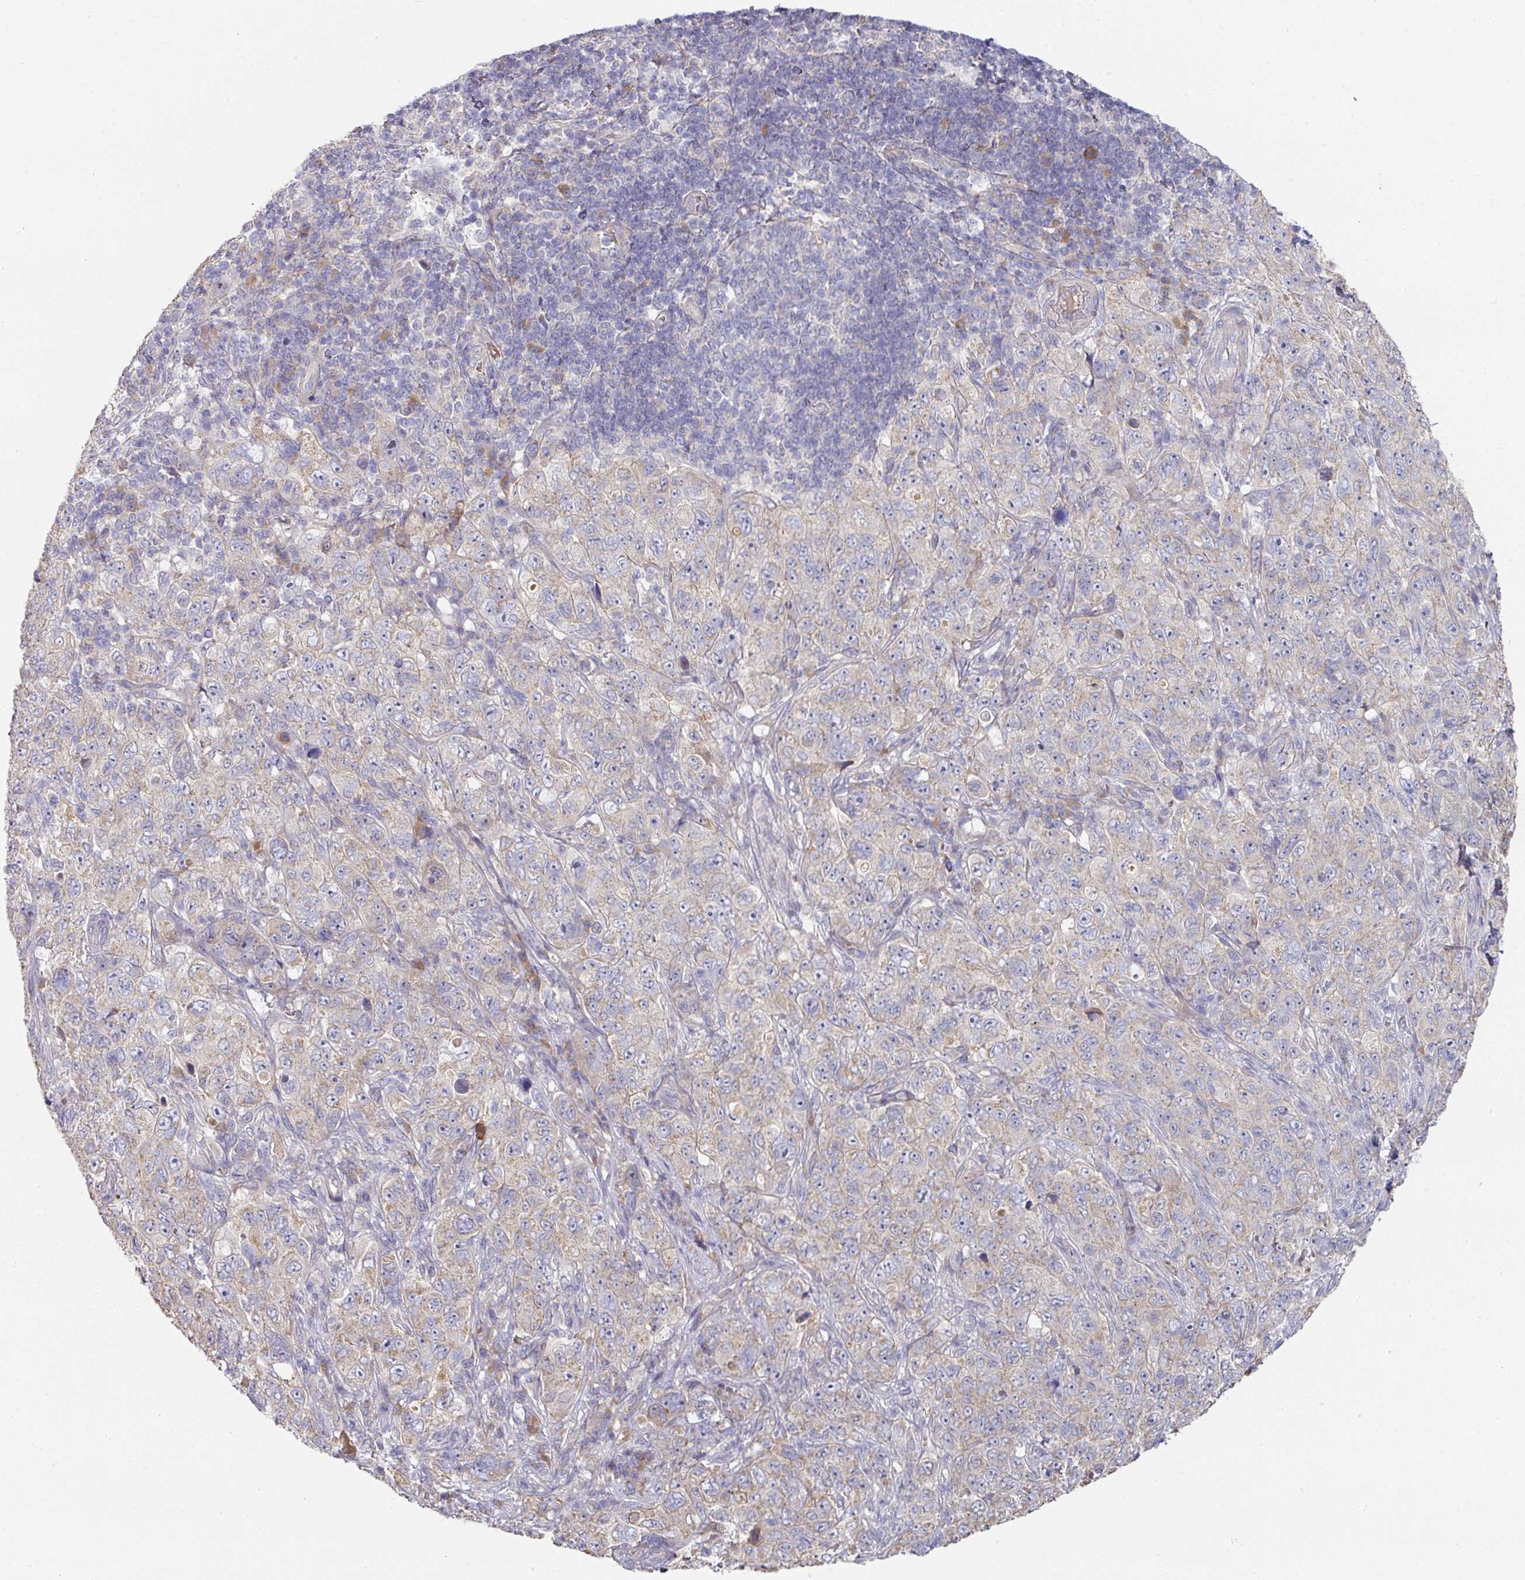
{"staining": {"intensity": "weak", "quantity": "<25%", "location": "cytoplasmic/membranous"}, "tissue": "pancreatic cancer", "cell_type": "Tumor cells", "image_type": "cancer", "snomed": [{"axis": "morphology", "description": "Adenocarcinoma, NOS"}, {"axis": "topography", "description": "Pancreas"}], "caption": "A micrograph of human pancreatic cancer (adenocarcinoma) is negative for staining in tumor cells.", "gene": "PYROXD2", "patient": {"sex": "male", "age": 68}}